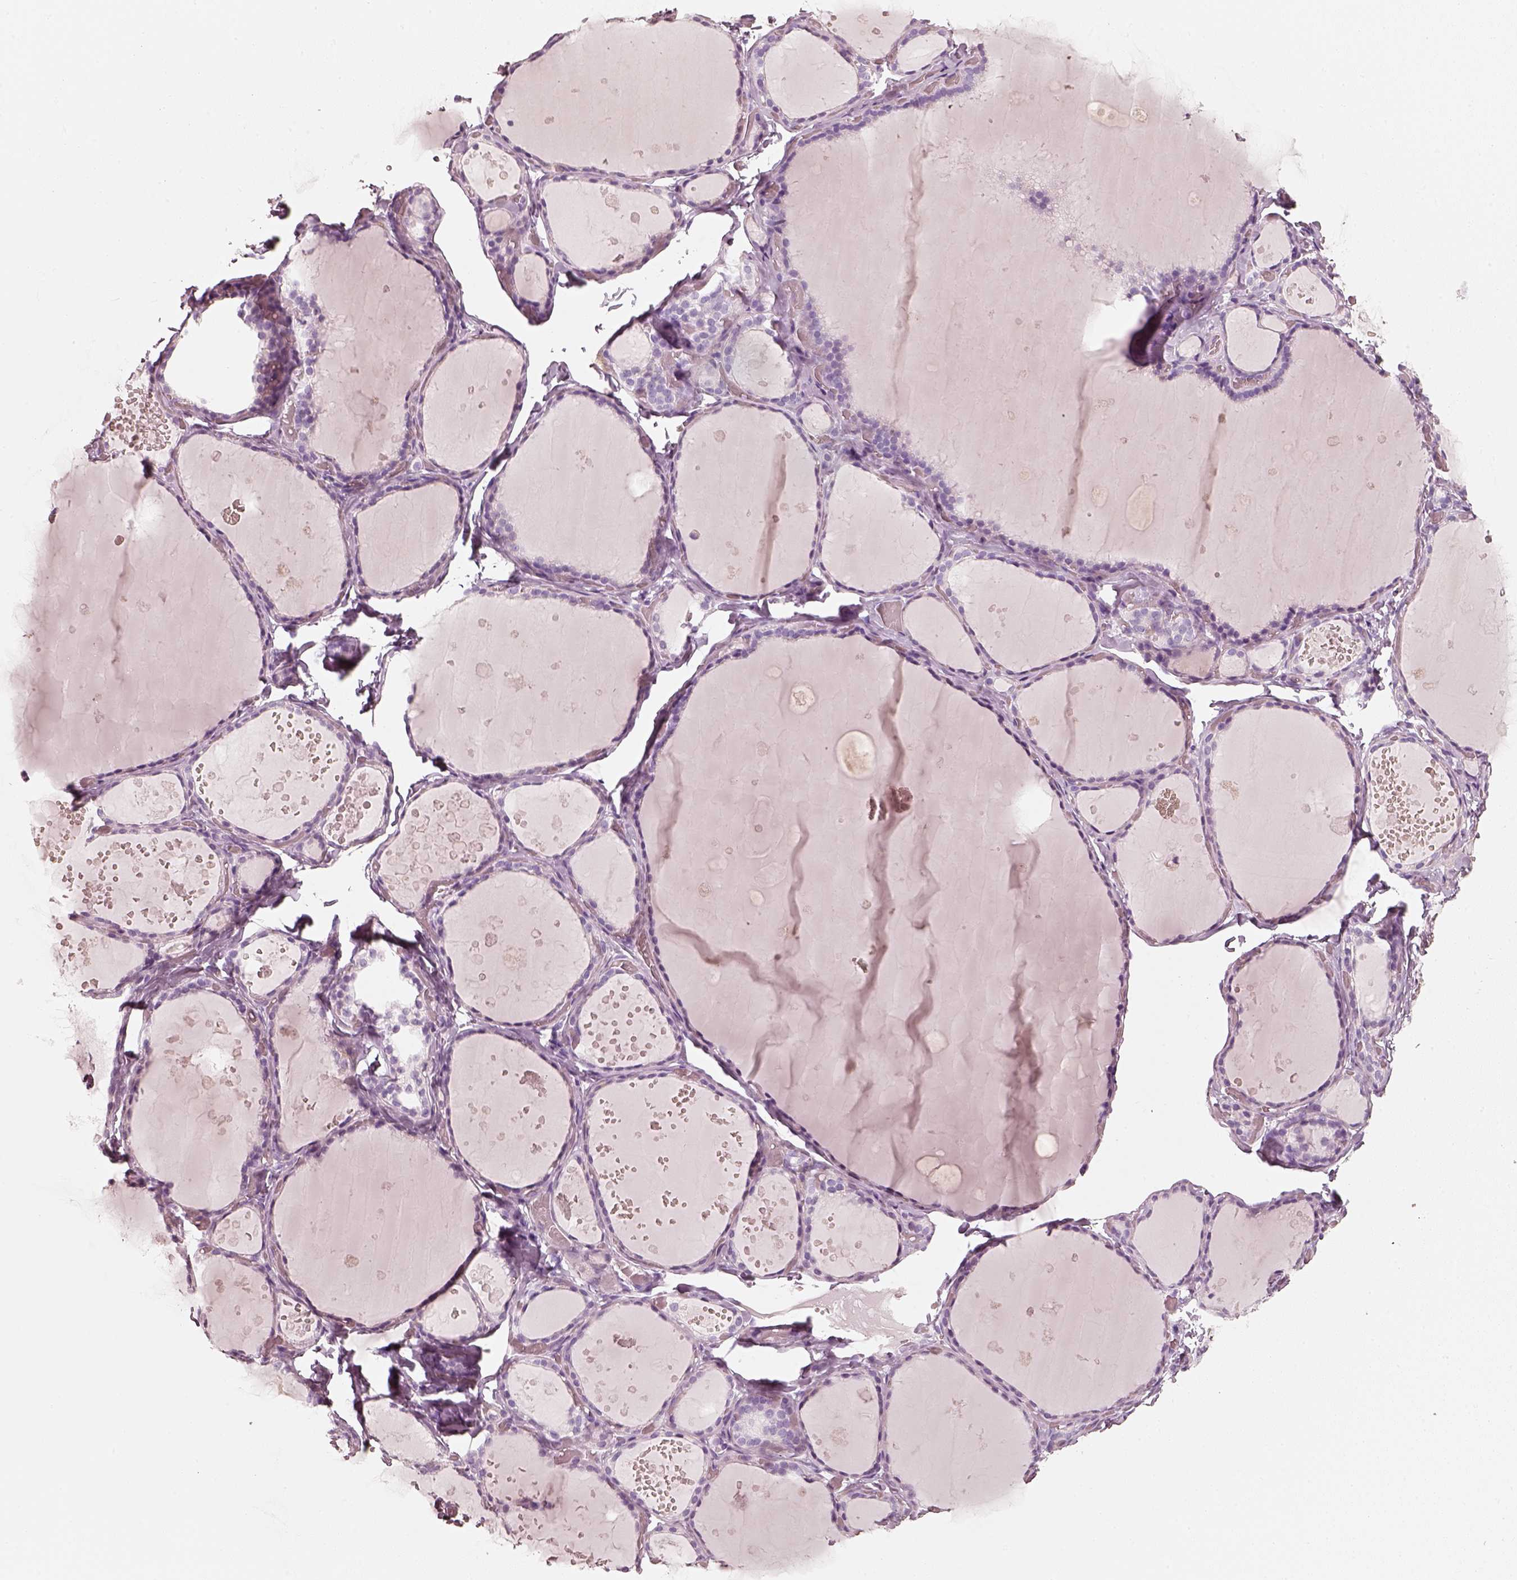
{"staining": {"intensity": "negative", "quantity": "none", "location": "none"}, "tissue": "thyroid gland", "cell_type": "Glandular cells", "image_type": "normal", "snomed": [{"axis": "morphology", "description": "Normal tissue, NOS"}, {"axis": "topography", "description": "Thyroid gland"}], "caption": "IHC photomicrograph of unremarkable human thyroid gland stained for a protein (brown), which displays no positivity in glandular cells. (DAB immunohistochemistry, high magnification).", "gene": "R3HDML", "patient": {"sex": "female", "age": 56}}